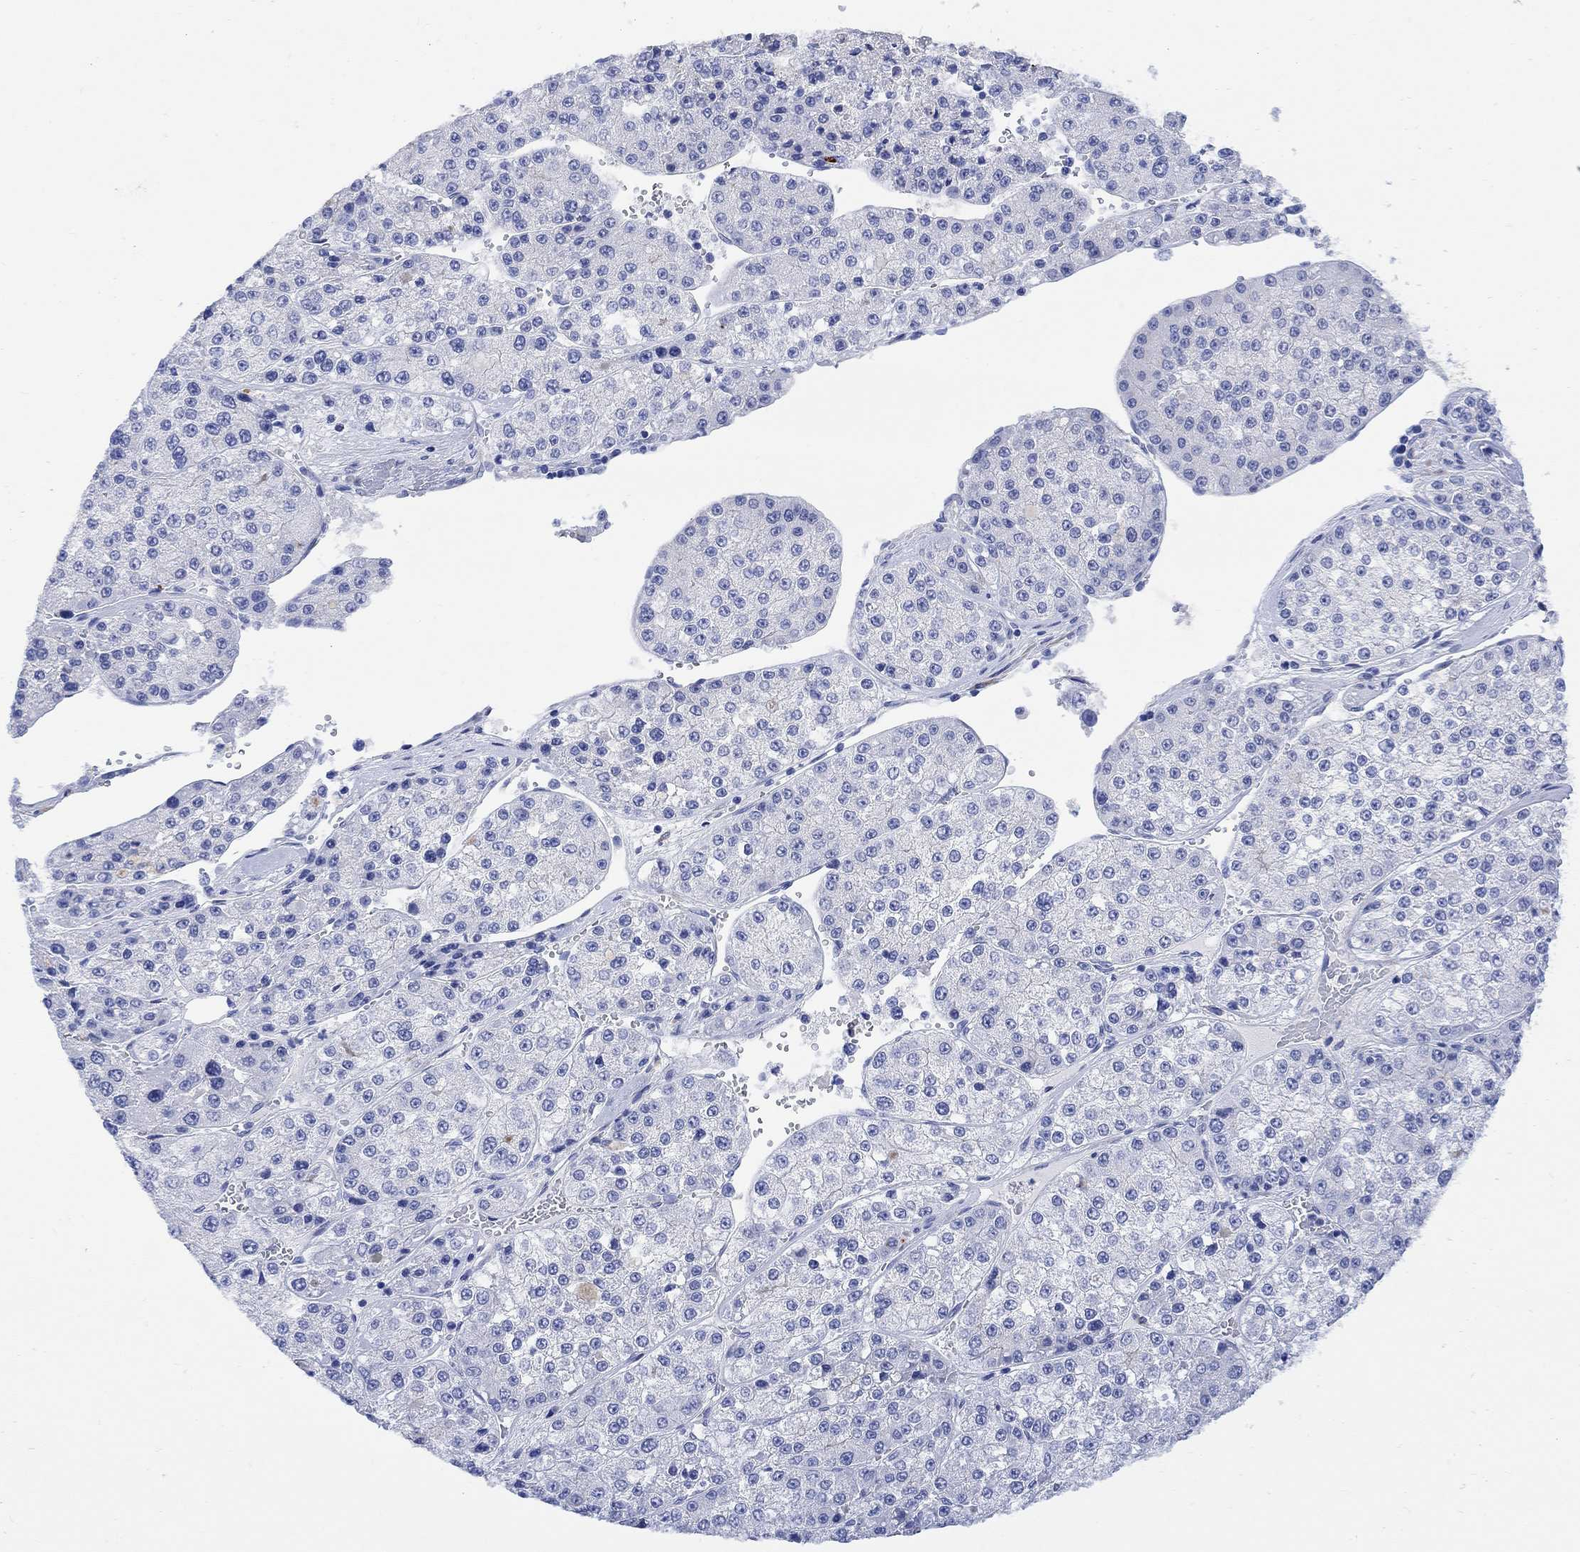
{"staining": {"intensity": "negative", "quantity": "none", "location": "none"}, "tissue": "liver cancer", "cell_type": "Tumor cells", "image_type": "cancer", "snomed": [{"axis": "morphology", "description": "Carcinoma, Hepatocellular, NOS"}, {"axis": "topography", "description": "Liver"}], "caption": "Immunohistochemical staining of human hepatocellular carcinoma (liver) reveals no significant expression in tumor cells.", "gene": "MYL1", "patient": {"sex": "female", "age": 73}}